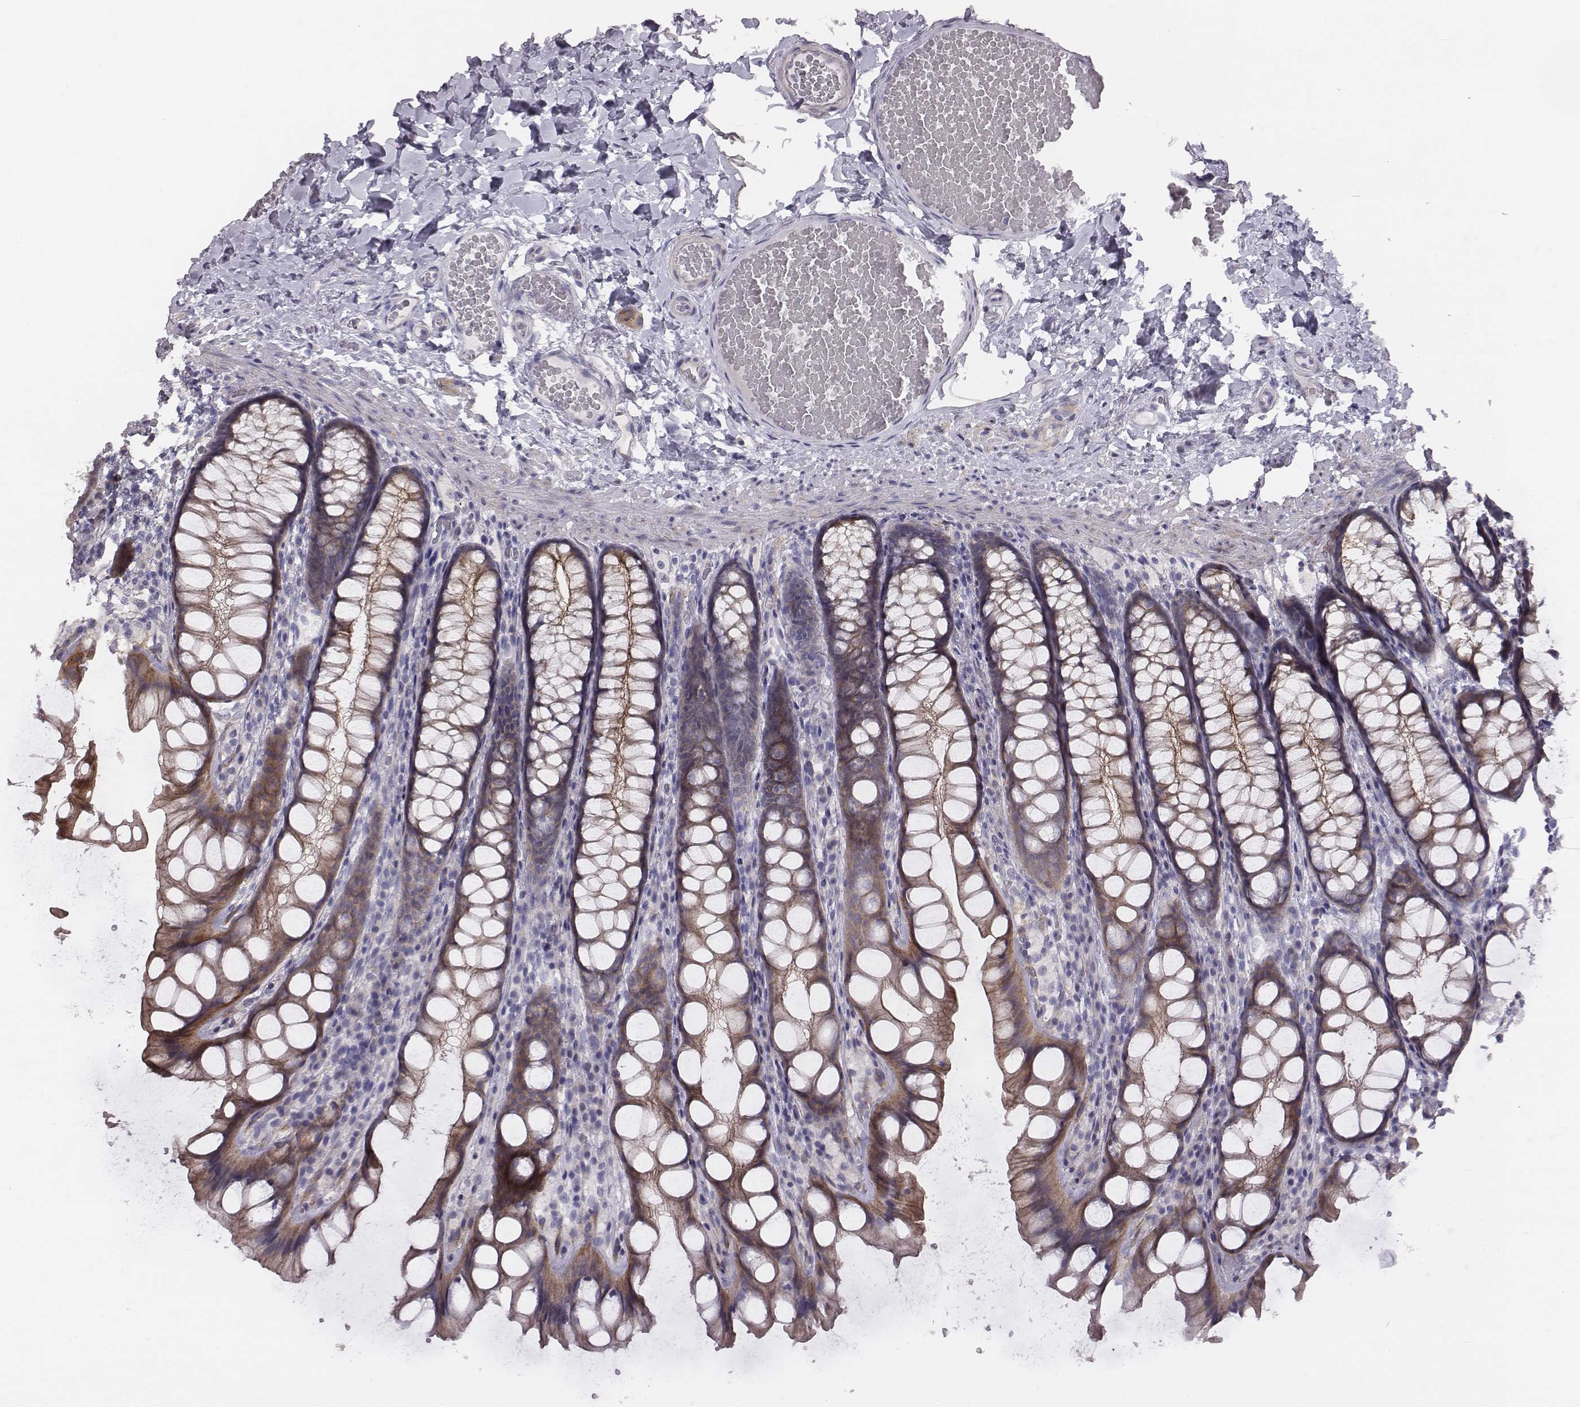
{"staining": {"intensity": "negative", "quantity": "none", "location": "none"}, "tissue": "colon", "cell_type": "Endothelial cells", "image_type": "normal", "snomed": [{"axis": "morphology", "description": "Normal tissue, NOS"}, {"axis": "topography", "description": "Colon"}], "caption": "Immunohistochemical staining of unremarkable colon demonstrates no significant expression in endothelial cells.", "gene": "PRKCZ", "patient": {"sex": "male", "age": 47}}